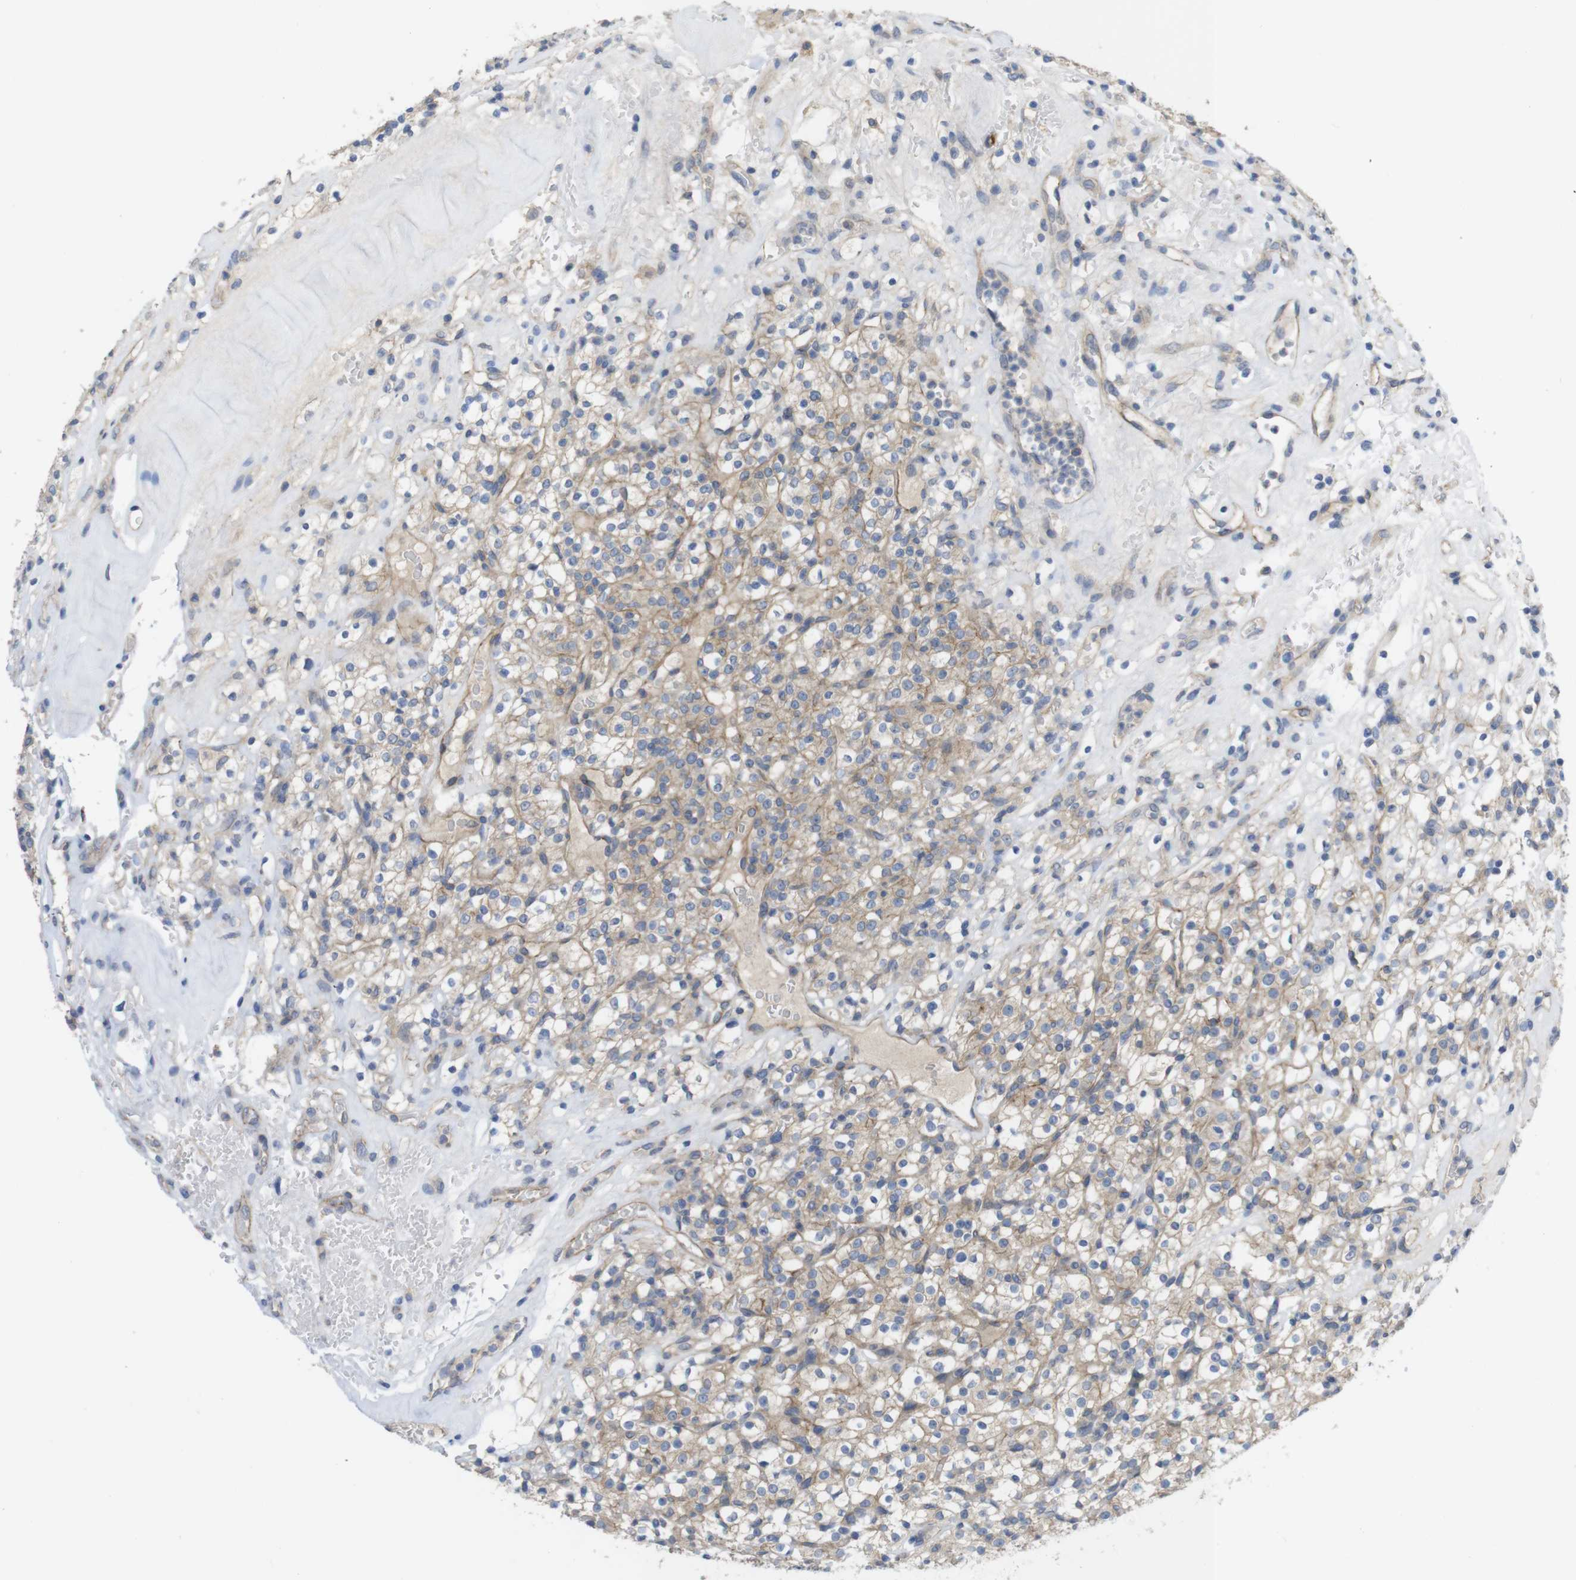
{"staining": {"intensity": "moderate", "quantity": "25%-75%", "location": "cytoplasmic/membranous"}, "tissue": "renal cancer", "cell_type": "Tumor cells", "image_type": "cancer", "snomed": [{"axis": "morphology", "description": "Normal tissue, NOS"}, {"axis": "morphology", "description": "Adenocarcinoma, NOS"}, {"axis": "topography", "description": "Kidney"}], "caption": "DAB (3,3'-diaminobenzidine) immunohistochemical staining of renal cancer (adenocarcinoma) exhibits moderate cytoplasmic/membranous protein expression in approximately 25%-75% of tumor cells. (brown staining indicates protein expression, while blue staining denotes nuclei).", "gene": "KIDINS220", "patient": {"sex": "female", "age": 72}}